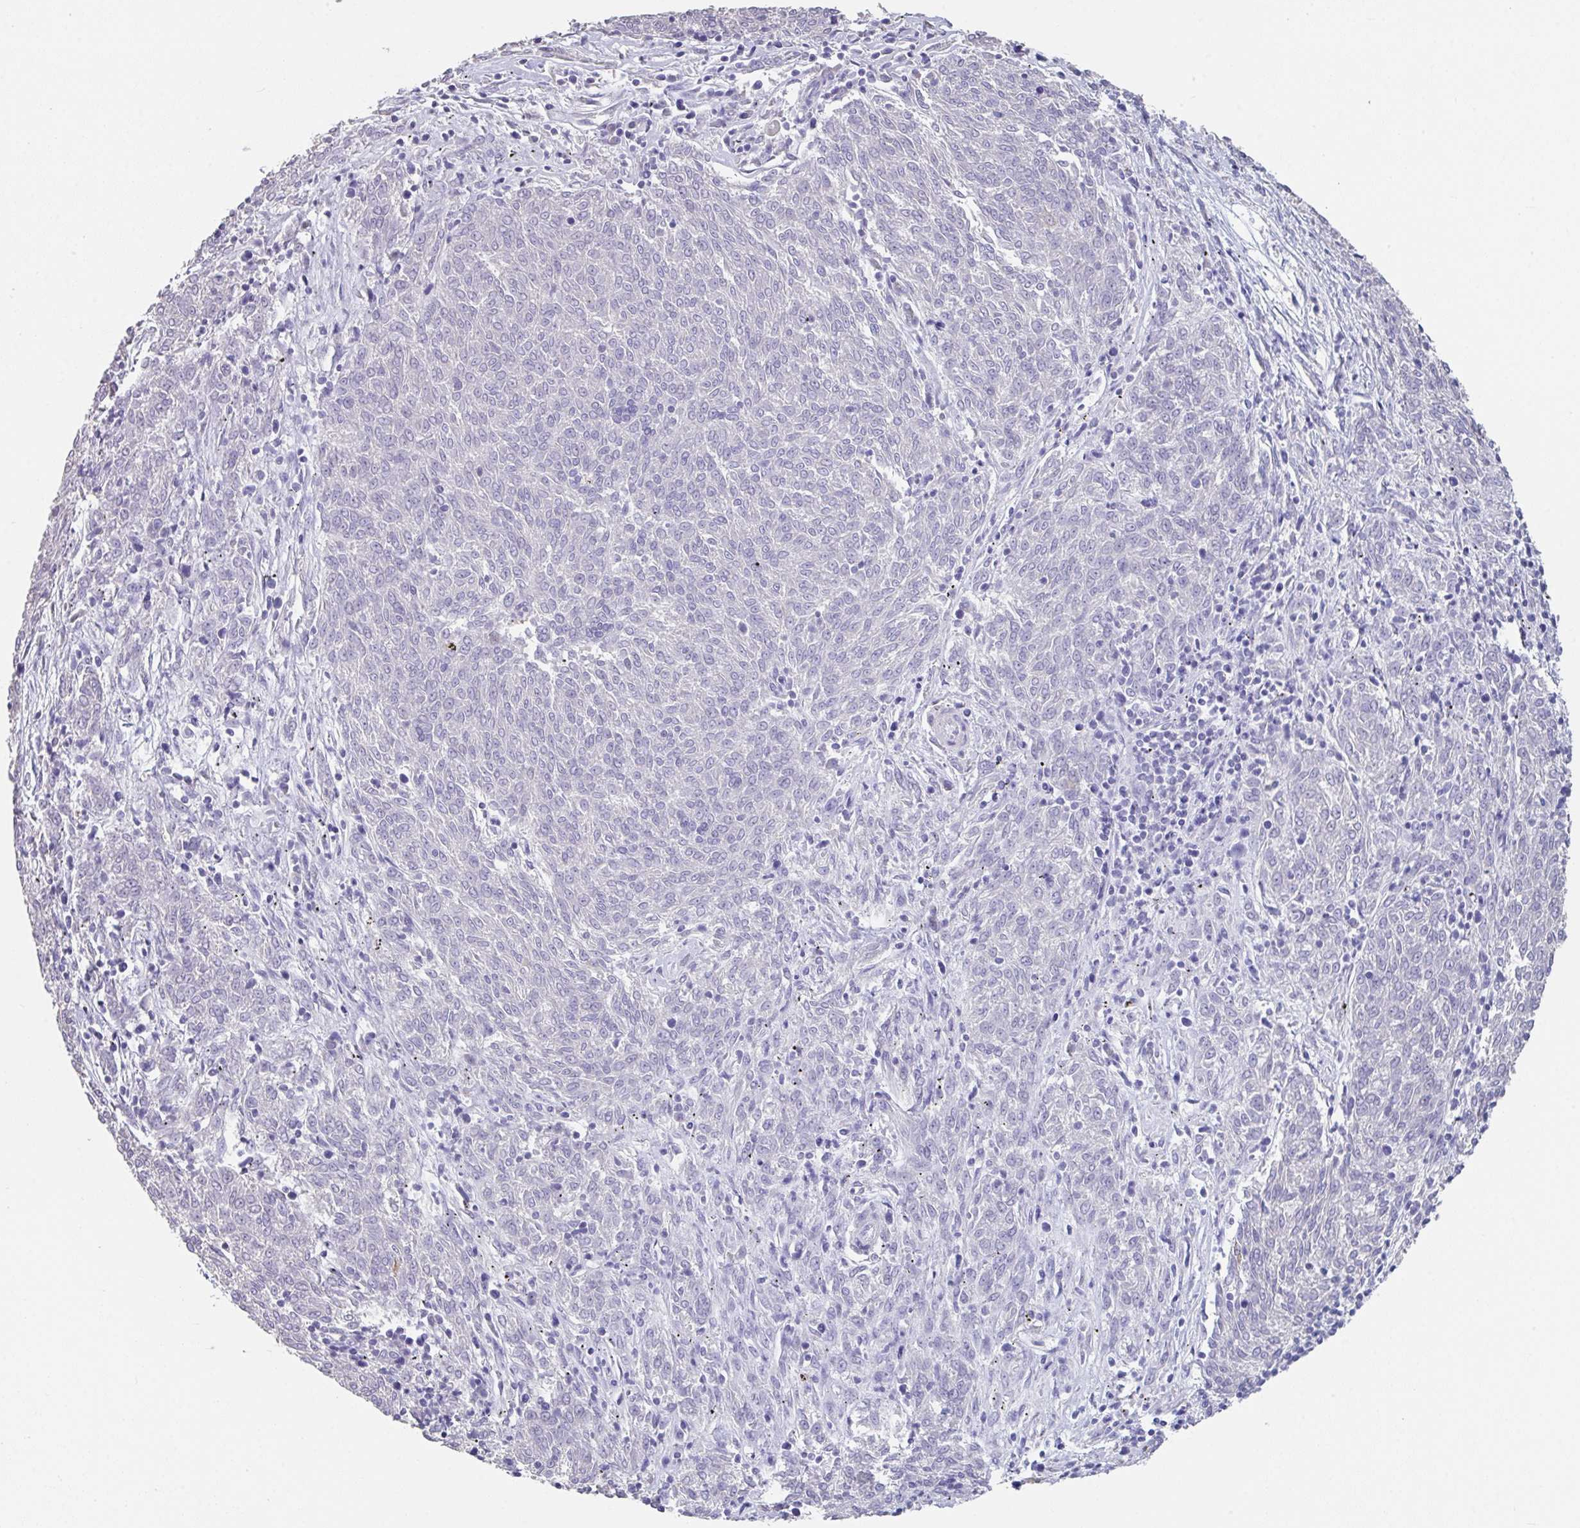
{"staining": {"intensity": "negative", "quantity": "none", "location": "none"}, "tissue": "melanoma", "cell_type": "Tumor cells", "image_type": "cancer", "snomed": [{"axis": "morphology", "description": "Malignant melanoma, NOS"}, {"axis": "topography", "description": "Skin"}], "caption": "IHC photomicrograph of malignant melanoma stained for a protein (brown), which demonstrates no expression in tumor cells. (DAB IHC visualized using brightfield microscopy, high magnification).", "gene": "SLC44A4", "patient": {"sex": "female", "age": 72}}